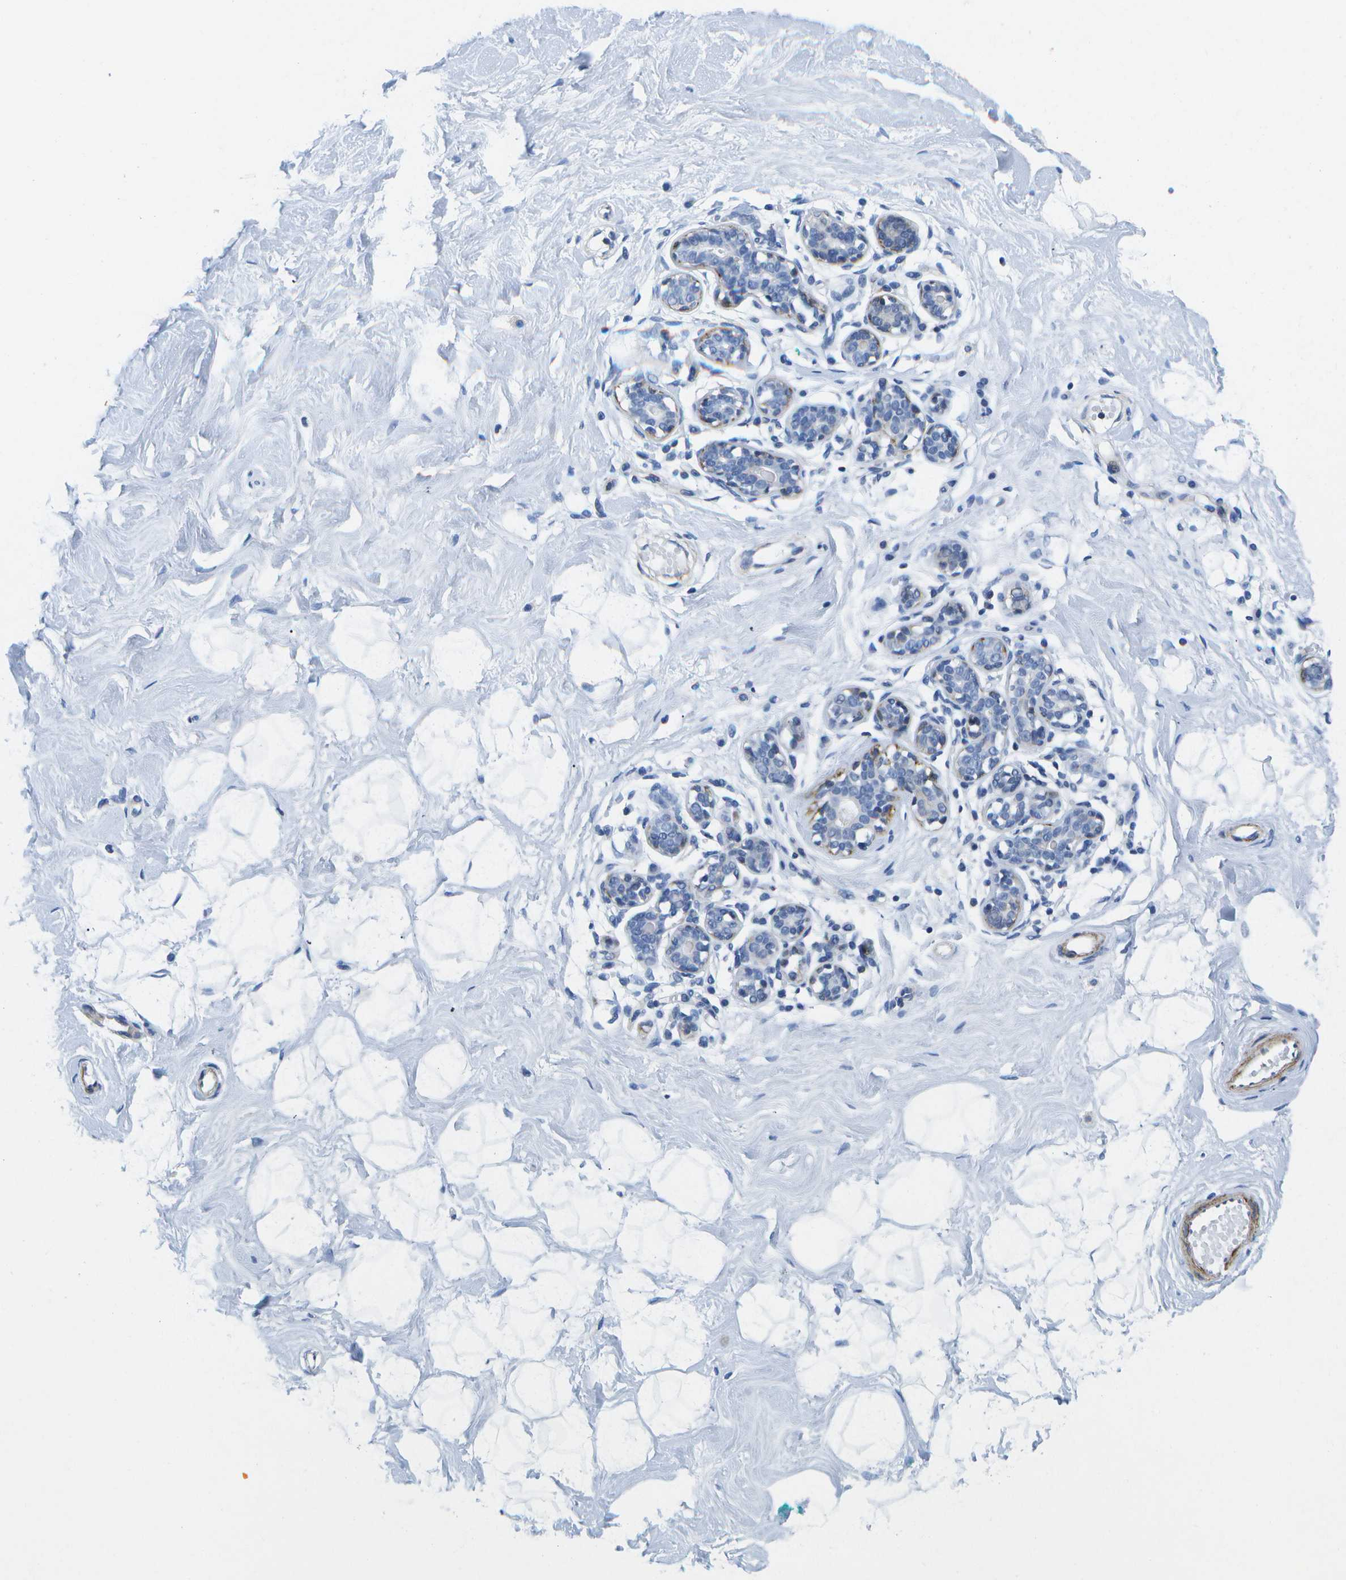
{"staining": {"intensity": "negative", "quantity": "none", "location": "none"}, "tissue": "breast", "cell_type": "Adipocytes", "image_type": "normal", "snomed": [{"axis": "morphology", "description": "Normal tissue, NOS"}, {"axis": "topography", "description": "Breast"}], "caption": "Immunohistochemistry of normal human breast demonstrates no staining in adipocytes. The staining is performed using DAB brown chromogen with nuclei counter-stained in using hematoxylin.", "gene": "ADGRG6", "patient": {"sex": "female", "age": 23}}